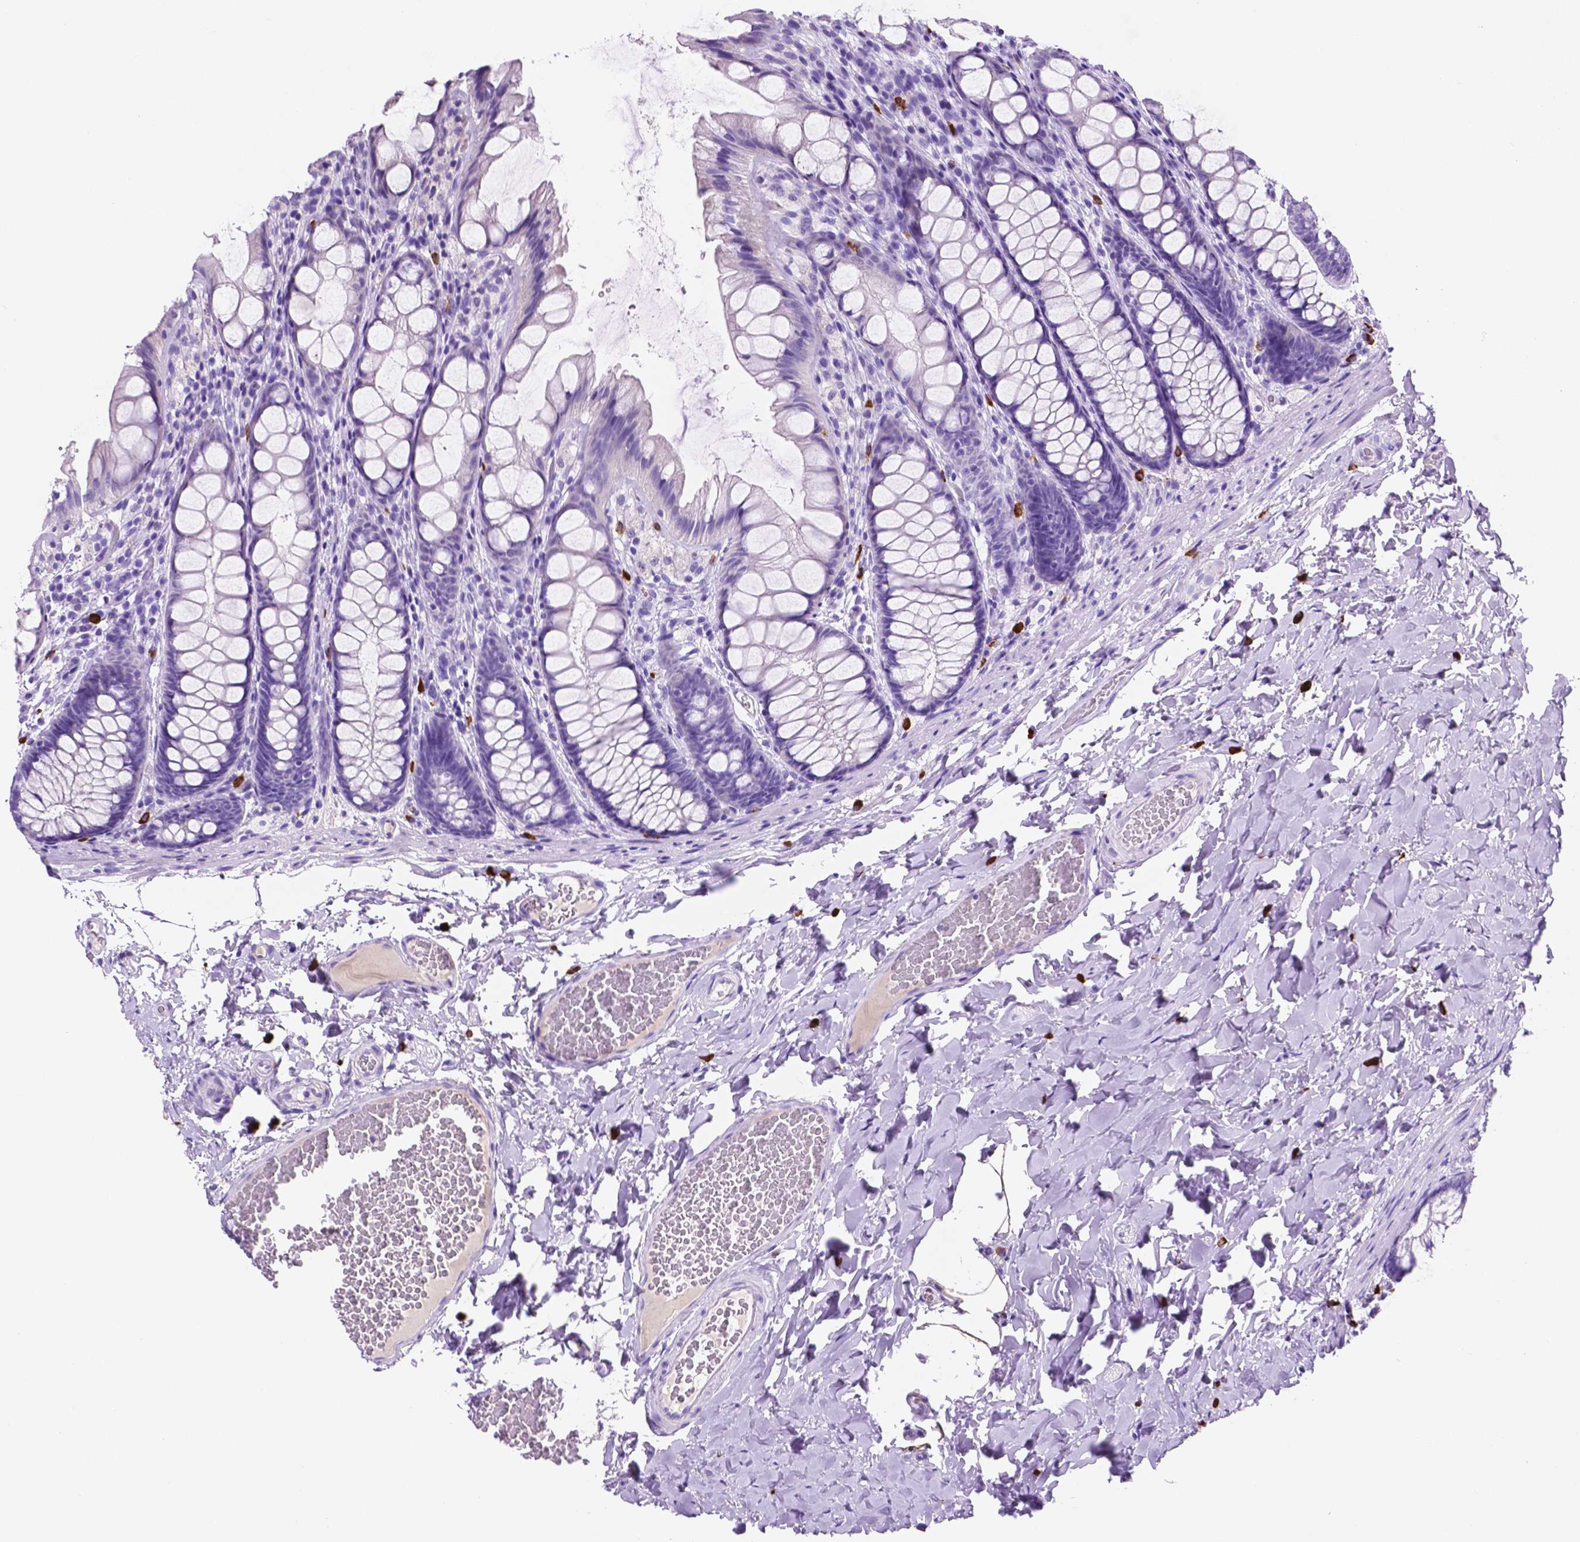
{"staining": {"intensity": "negative", "quantity": "none", "location": "none"}, "tissue": "colon", "cell_type": "Endothelial cells", "image_type": "normal", "snomed": [{"axis": "morphology", "description": "Normal tissue, NOS"}, {"axis": "topography", "description": "Colon"}], "caption": "Immunohistochemistry photomicrograph of unremarkable colon: colon stained with DAB (3,3'-diaminobenzidine) displays no significant protein positivity in endothelial cells. (Brightfield microscopy of DAB (3,3'-diaminobenzidine) IHC at high magnification).", "gene": "FOXB2", "patient": {"sex": "male", "age": 47}}